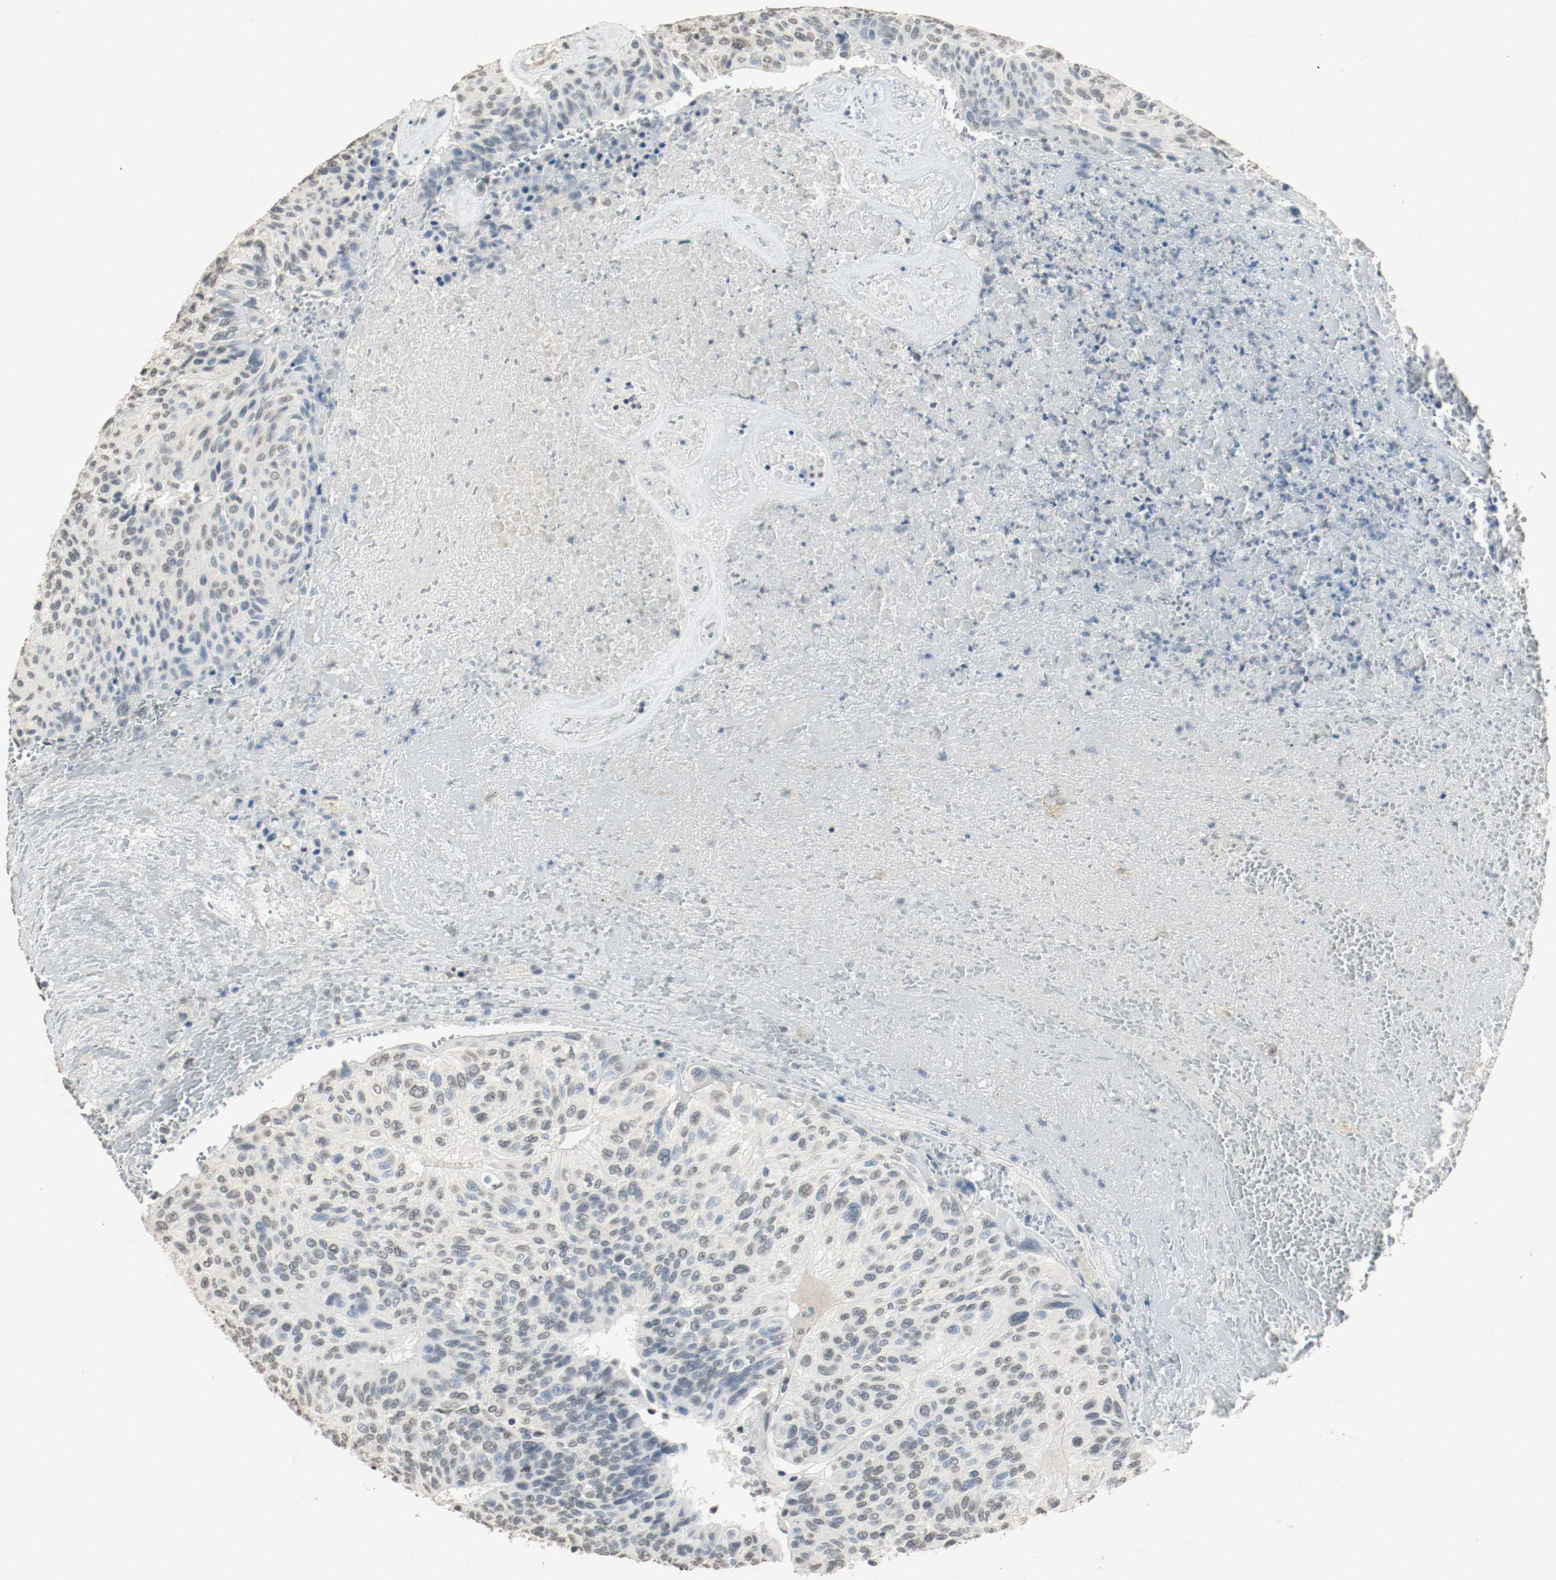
{"staining": {"intensity": "weak", "quantity": "25%-75%", "location": "nuclear"}, "tissue": "urothelial cancer", "cell_type": "Tumor cells", "image_type": "cancer", "snomed": [{"axis": "morphology", "description": "Urothelial carcinoma, High grade"}, {"axis": "topography", "description": "Urinary bladder"}], "caption": "Immunohistochemical staining of urothelial carcinoma (high-grade) reveals low levels of weak nuclear protein positivity in approximately 25%-75% of tumor cells.", "gene": "DNMT1", "patient": {"sex": "male", "age": 66}}